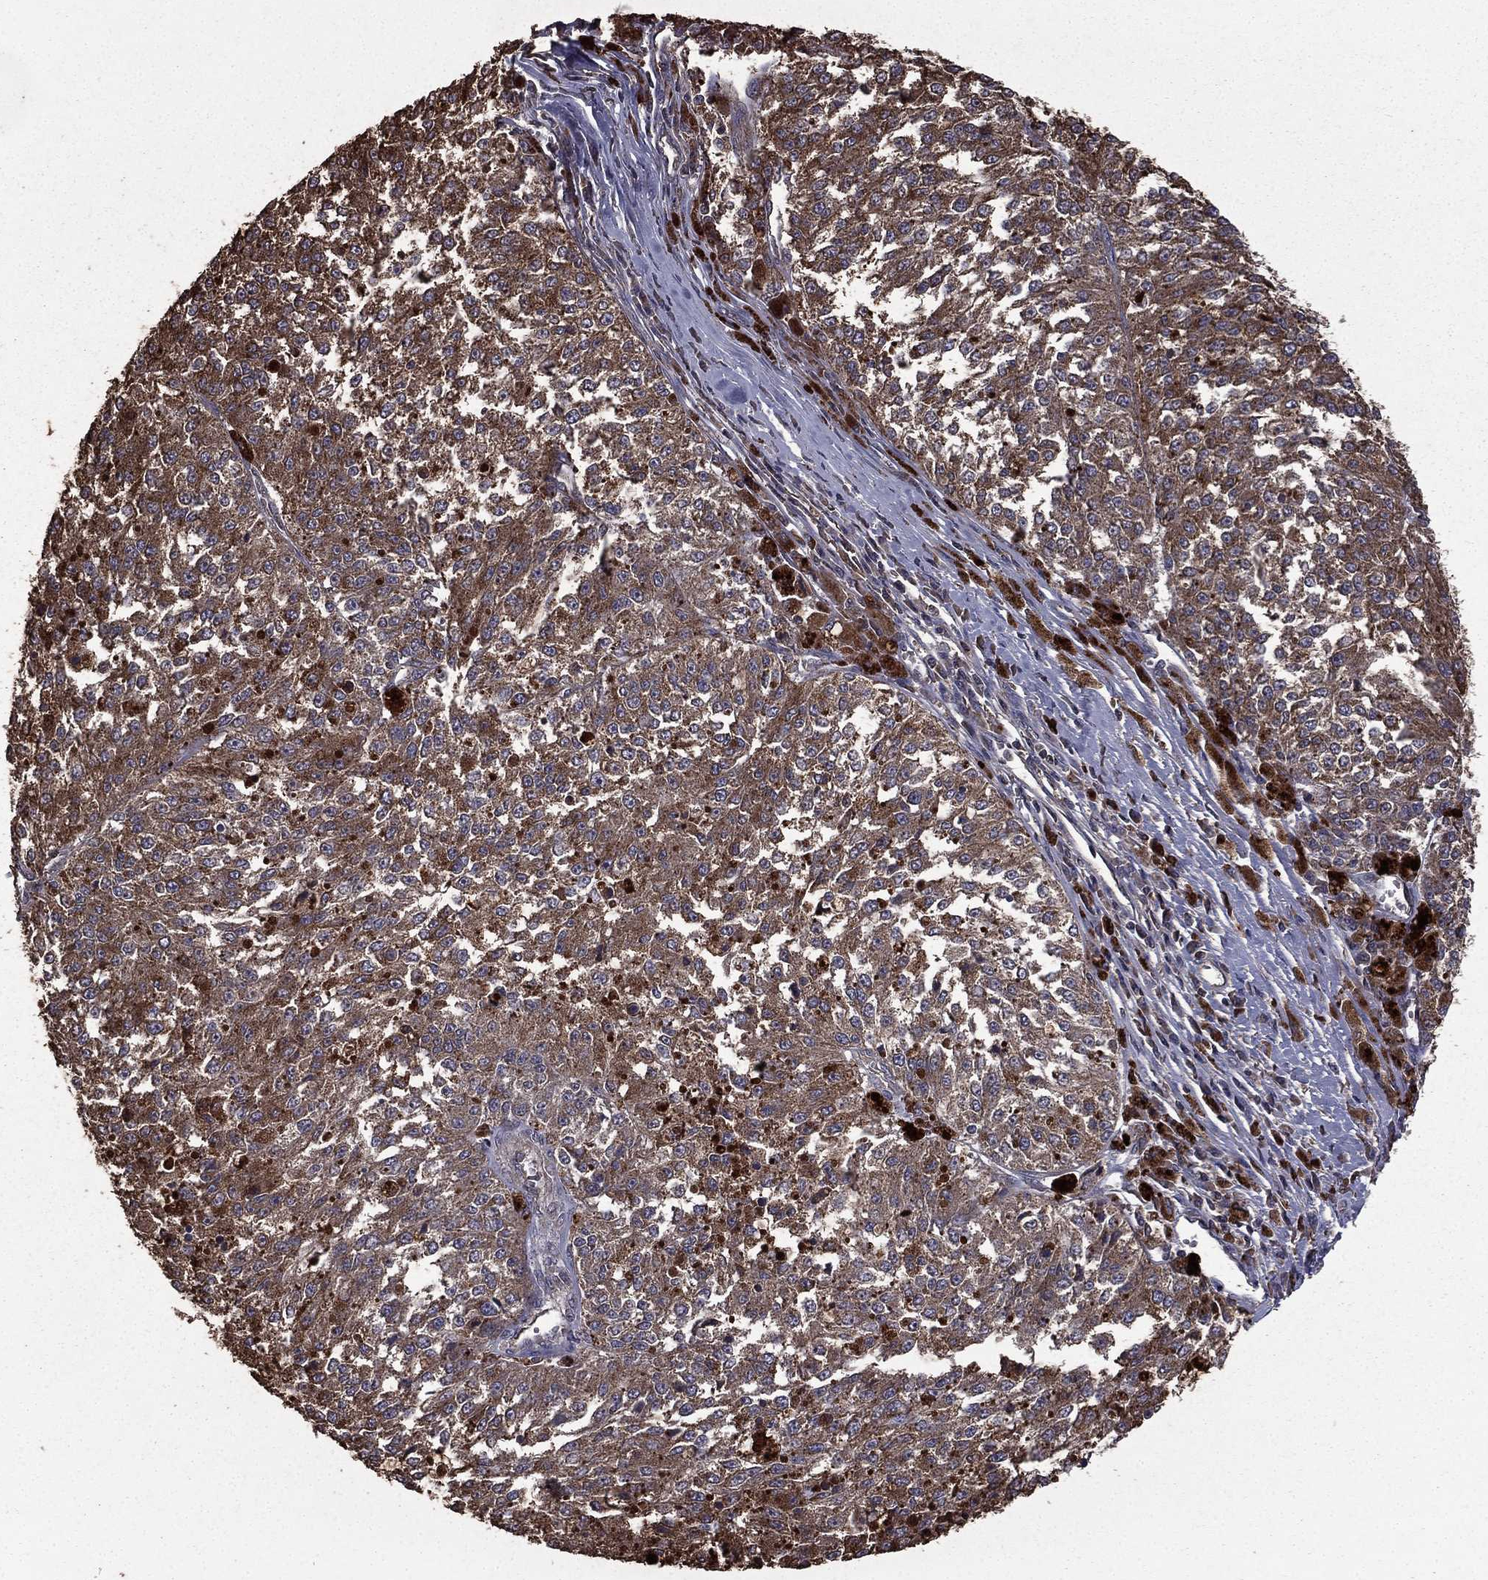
{"staining": {"intensity": "moderate", "quantity": ">75%", "location": "cytoplasmic/membranous"}, "tissue": "melanoma", "cell_type": "Tumor cells", "image_type": "cancer", "snomed": [{"axis": "morphology", "description": "Malignant melanoma, Metastatic site"}, {"axis": "topography", "description": "Lymph node"}], "caption": "High-power microscopy captured an IHC micrograph of malignant melanoma (metastatic site), revealing moderate cytoplasmic/membranous expression in about >75% of tumor cells.", "gene": "BIRC6", "patient": {"sex": "female", "age": 64}}